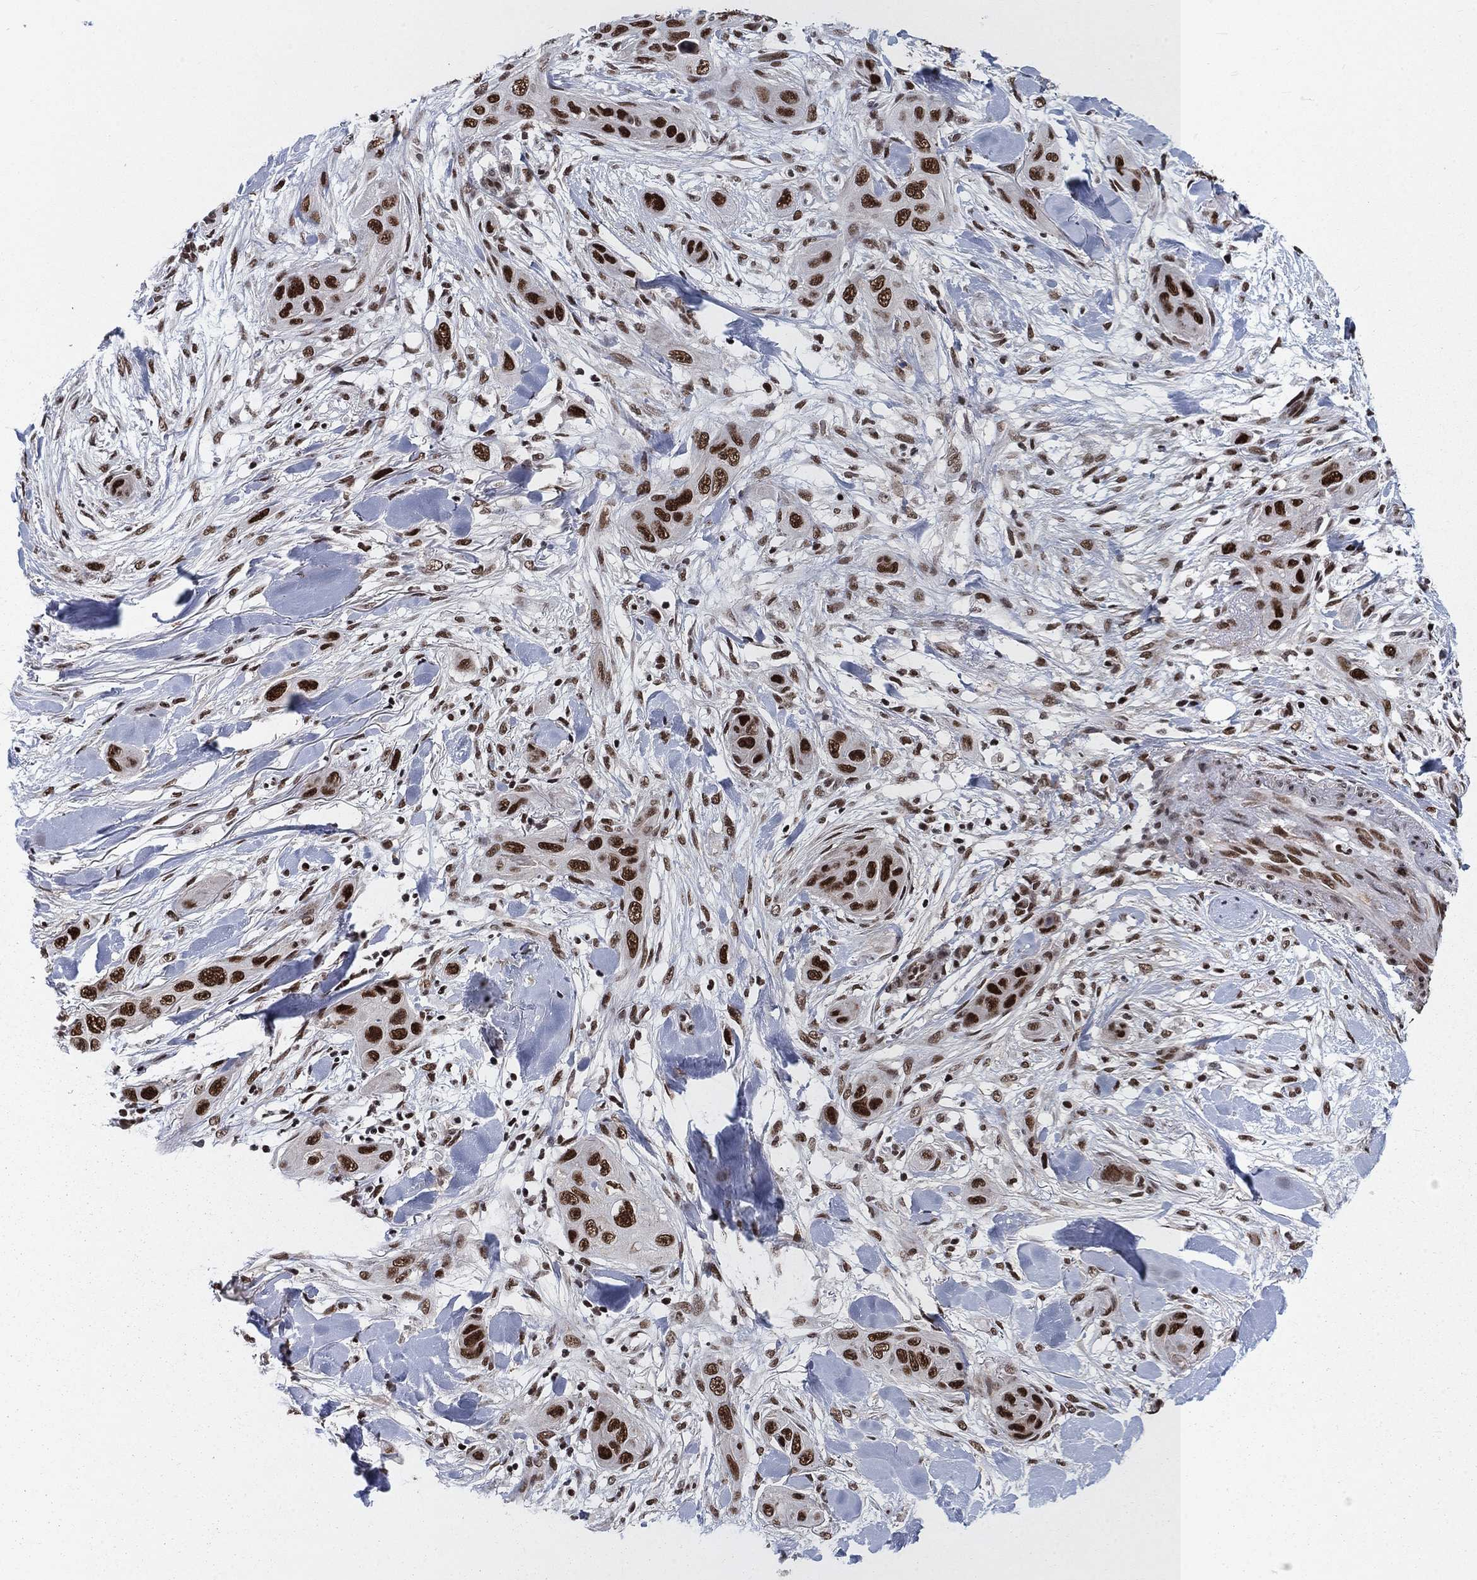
{"staining": {"intensity": "strong", "quantity": "25%-75%", "location": "nuclear"}, "tissue": "skin cancer", "cell_type": "Tumor cells", "image_type": "cancer", "snomed": [{"axis": "morphology", "description": "Squamous cell carcinoma, NOS"}, {"axis": "topography", "description": "Skin"}], "caption": "Strong nuclear positivity for a protein is seen in approximately 25%-75% of tumor cells of squamous cell carcinoma (skin) using immunohistochemistry (IHC).", "gene": "RPRD1B", "patient": {"sex": "male", "age": 78}}